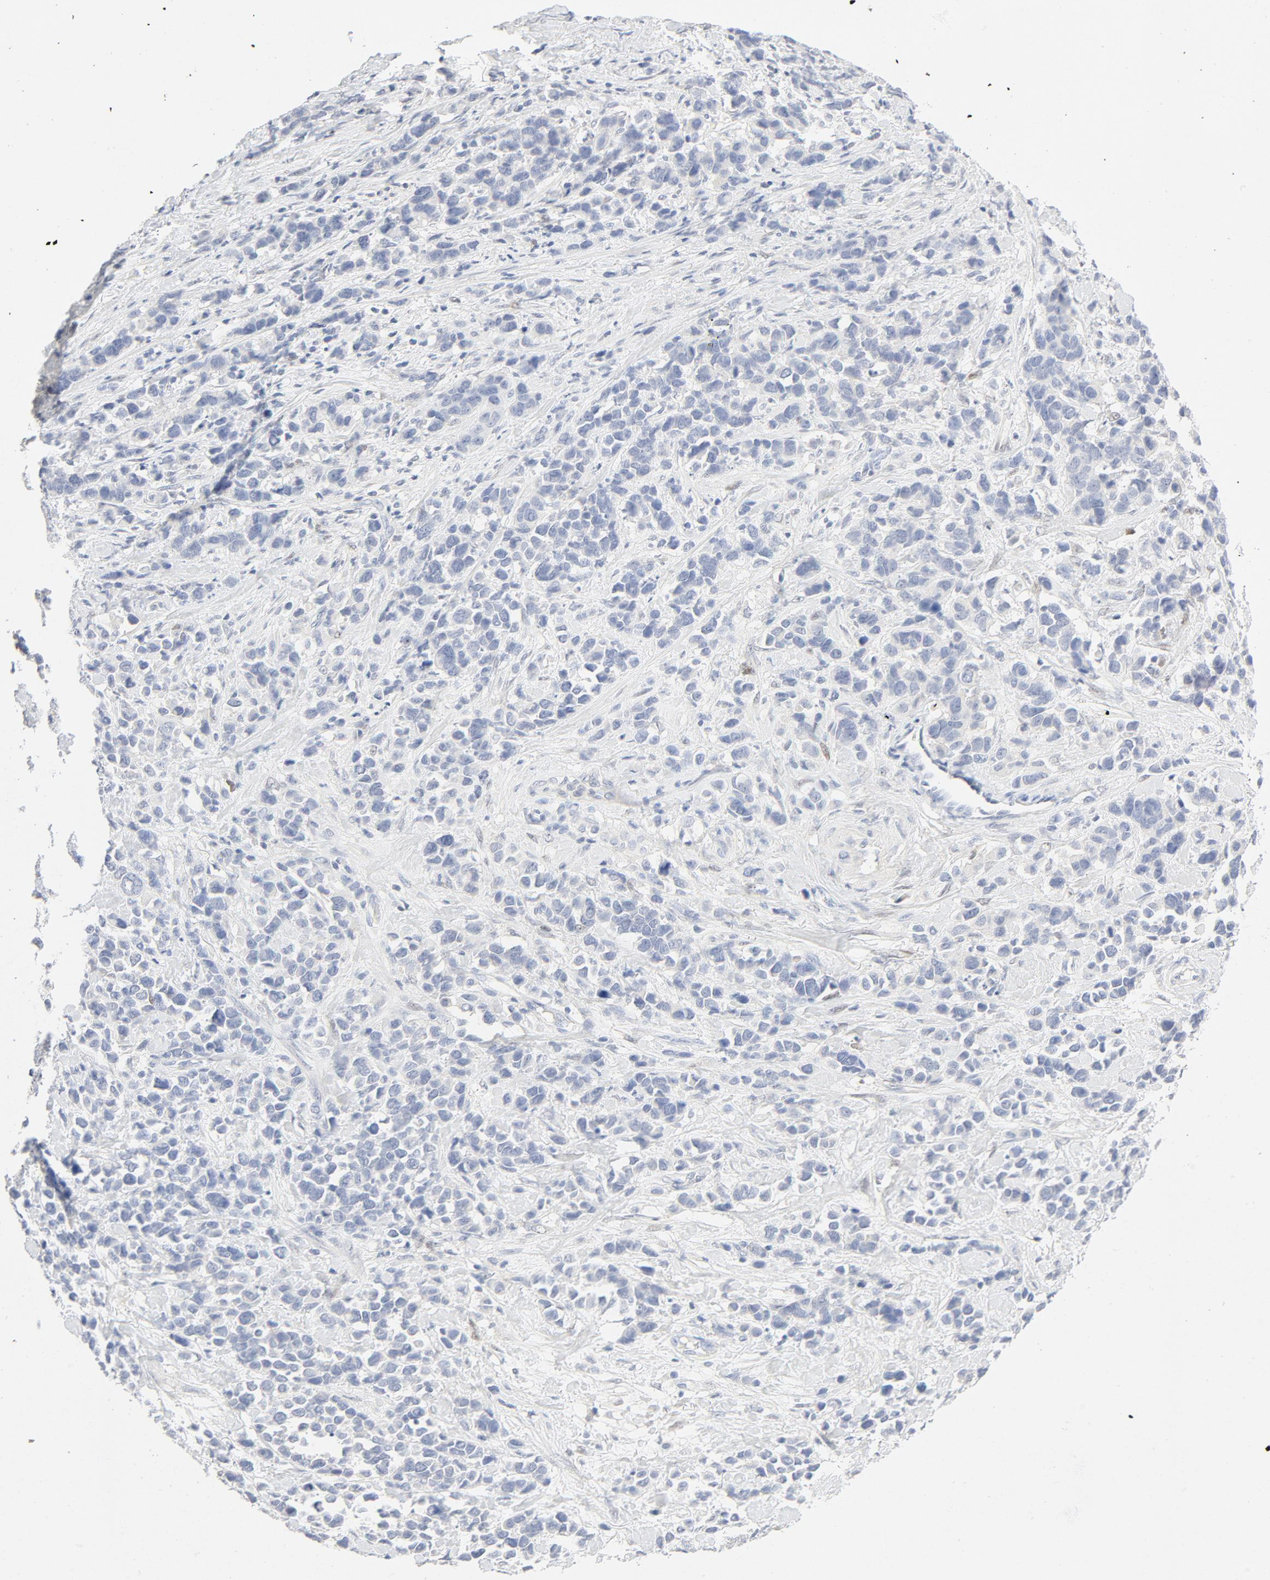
{"staining": {"intensity": "negative", "quantity": "none", "location": "none"}, "tissue": "stomach cancer", "cell_type": "Tumor cells", "image_type": "cancer", "snomed": [{"axis": "morphology", "description": "Adenocarcinoma, NOS"}, {"axis": "topography", "description": "Stomach, upper"}], "caption": "Immunohistochemistry photomicrograph of stomach cancer stained for a protein (brown), which displays no positivity in tumor cells. (Stains: DAB immunohistochemistry with hematoxylin counter stain, Microscopy: brightfield microscopy at high magnification).", "gene": "PGM1", "patient": {"sex": "male", "age": 71}}